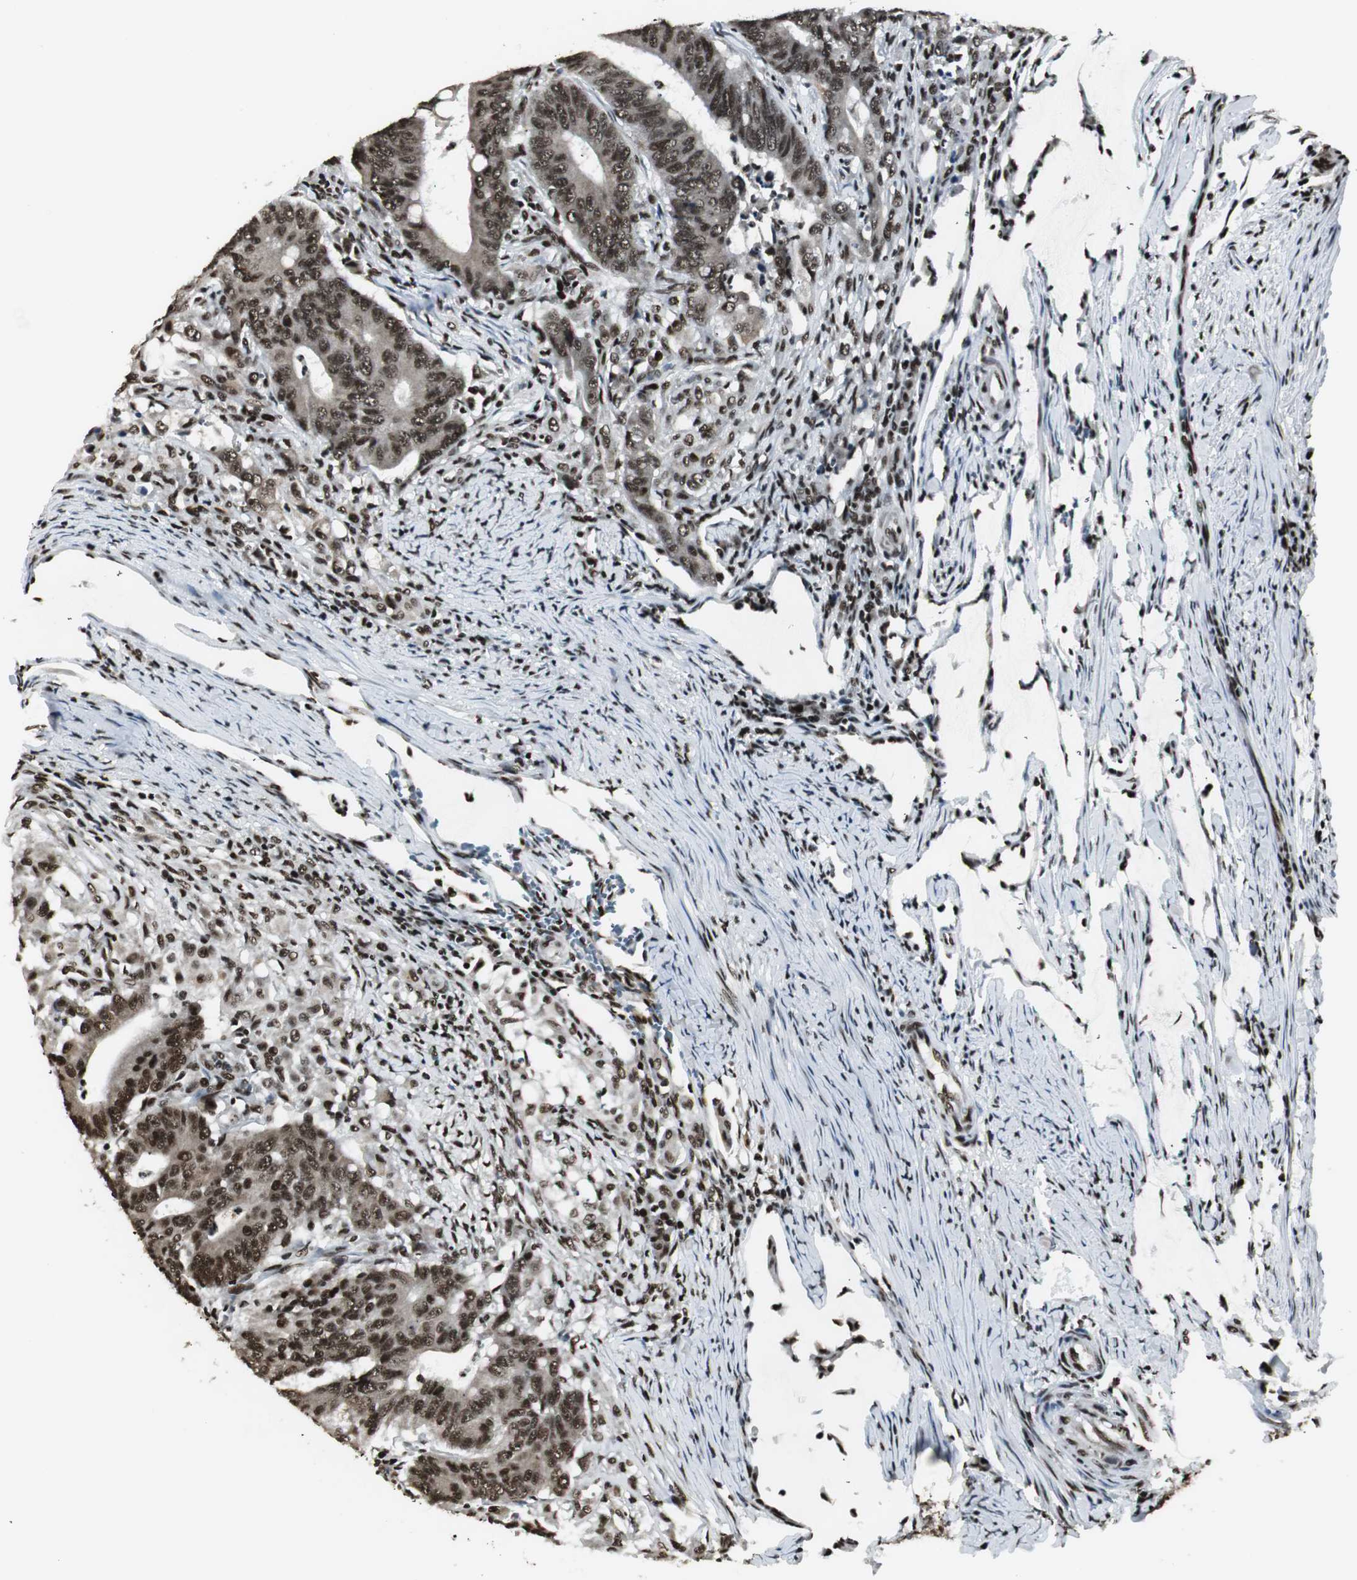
{"staining": {"intensity": "strong", "quantity": ">75%", "location": "nuclear"}, "tissue": "colorectal cancer", "cell_type": "Tumor cells", "image_type": "cancer", "snomed": [{"axis": "morphology", "description": "Adenocarcinoma, NOS"}, {"axis": "topography", "description": "Colon"}], "caption": "A histopathology image of colorectal adenocarcinoma stained for a protein demonstrates strong nuclear brown staining in tumor cells.", "gene": "PARN", "patient": {"sex": "male", "age": 45}}